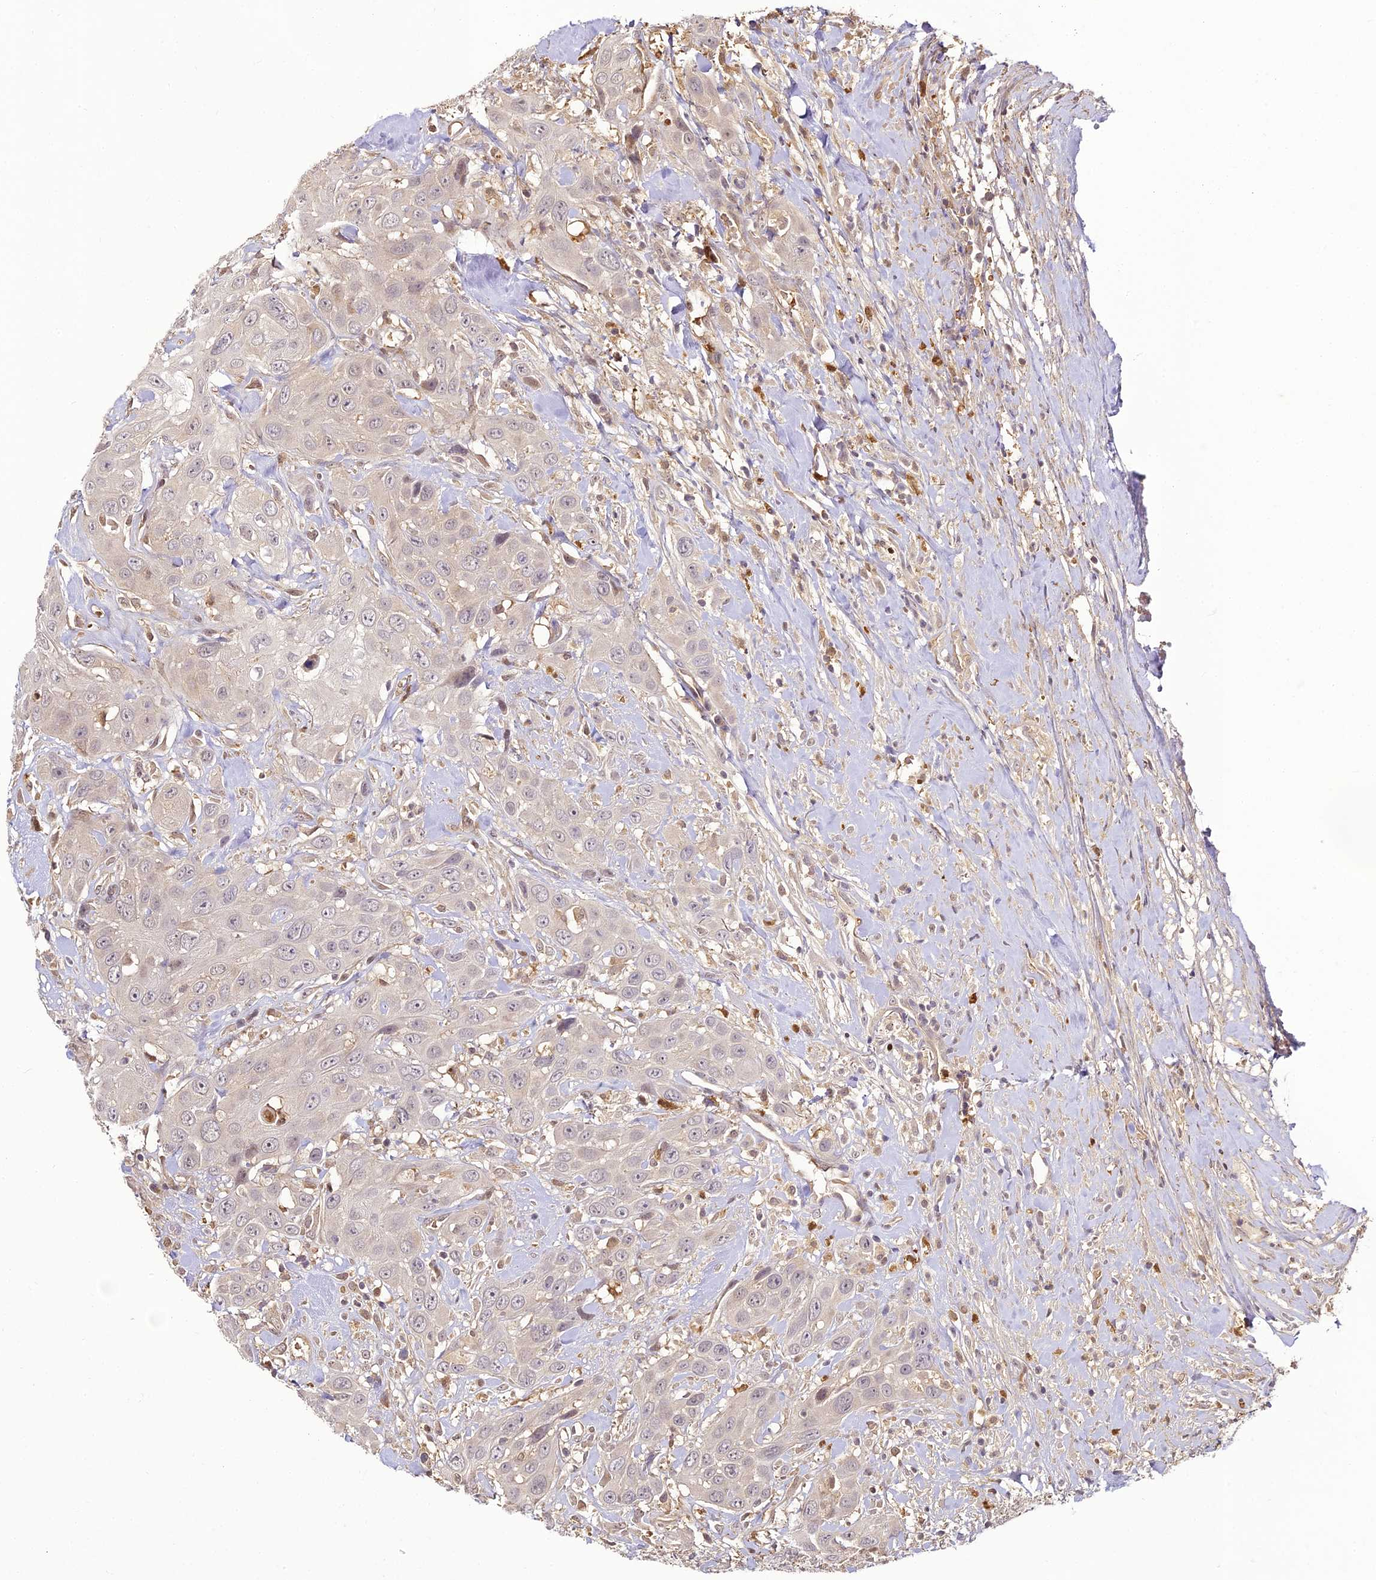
{"staining": {"intensity": "negative", "quantity": "none", "location": "none"}, "tissue": "head and neck cancer", "cell_type": "Tumor cells", "image_type": "cancer", "snomed": [{"axis": "morphology", "description": "Squamous cell carcinoma, NOS"}, {"axis": "topography", "description": "Head-Neck"}], "caption": "DAB (3,3'-diaminobenzidine) immunohistochemical staining of head and neck cancer (squamous cell carcinoma) exhibits no significant expression in tumor cells. (DAB immunohistochemistry, high magnification).", "gene": "BCDIN3D", "patient": {"sex": "male", "age": 81}}